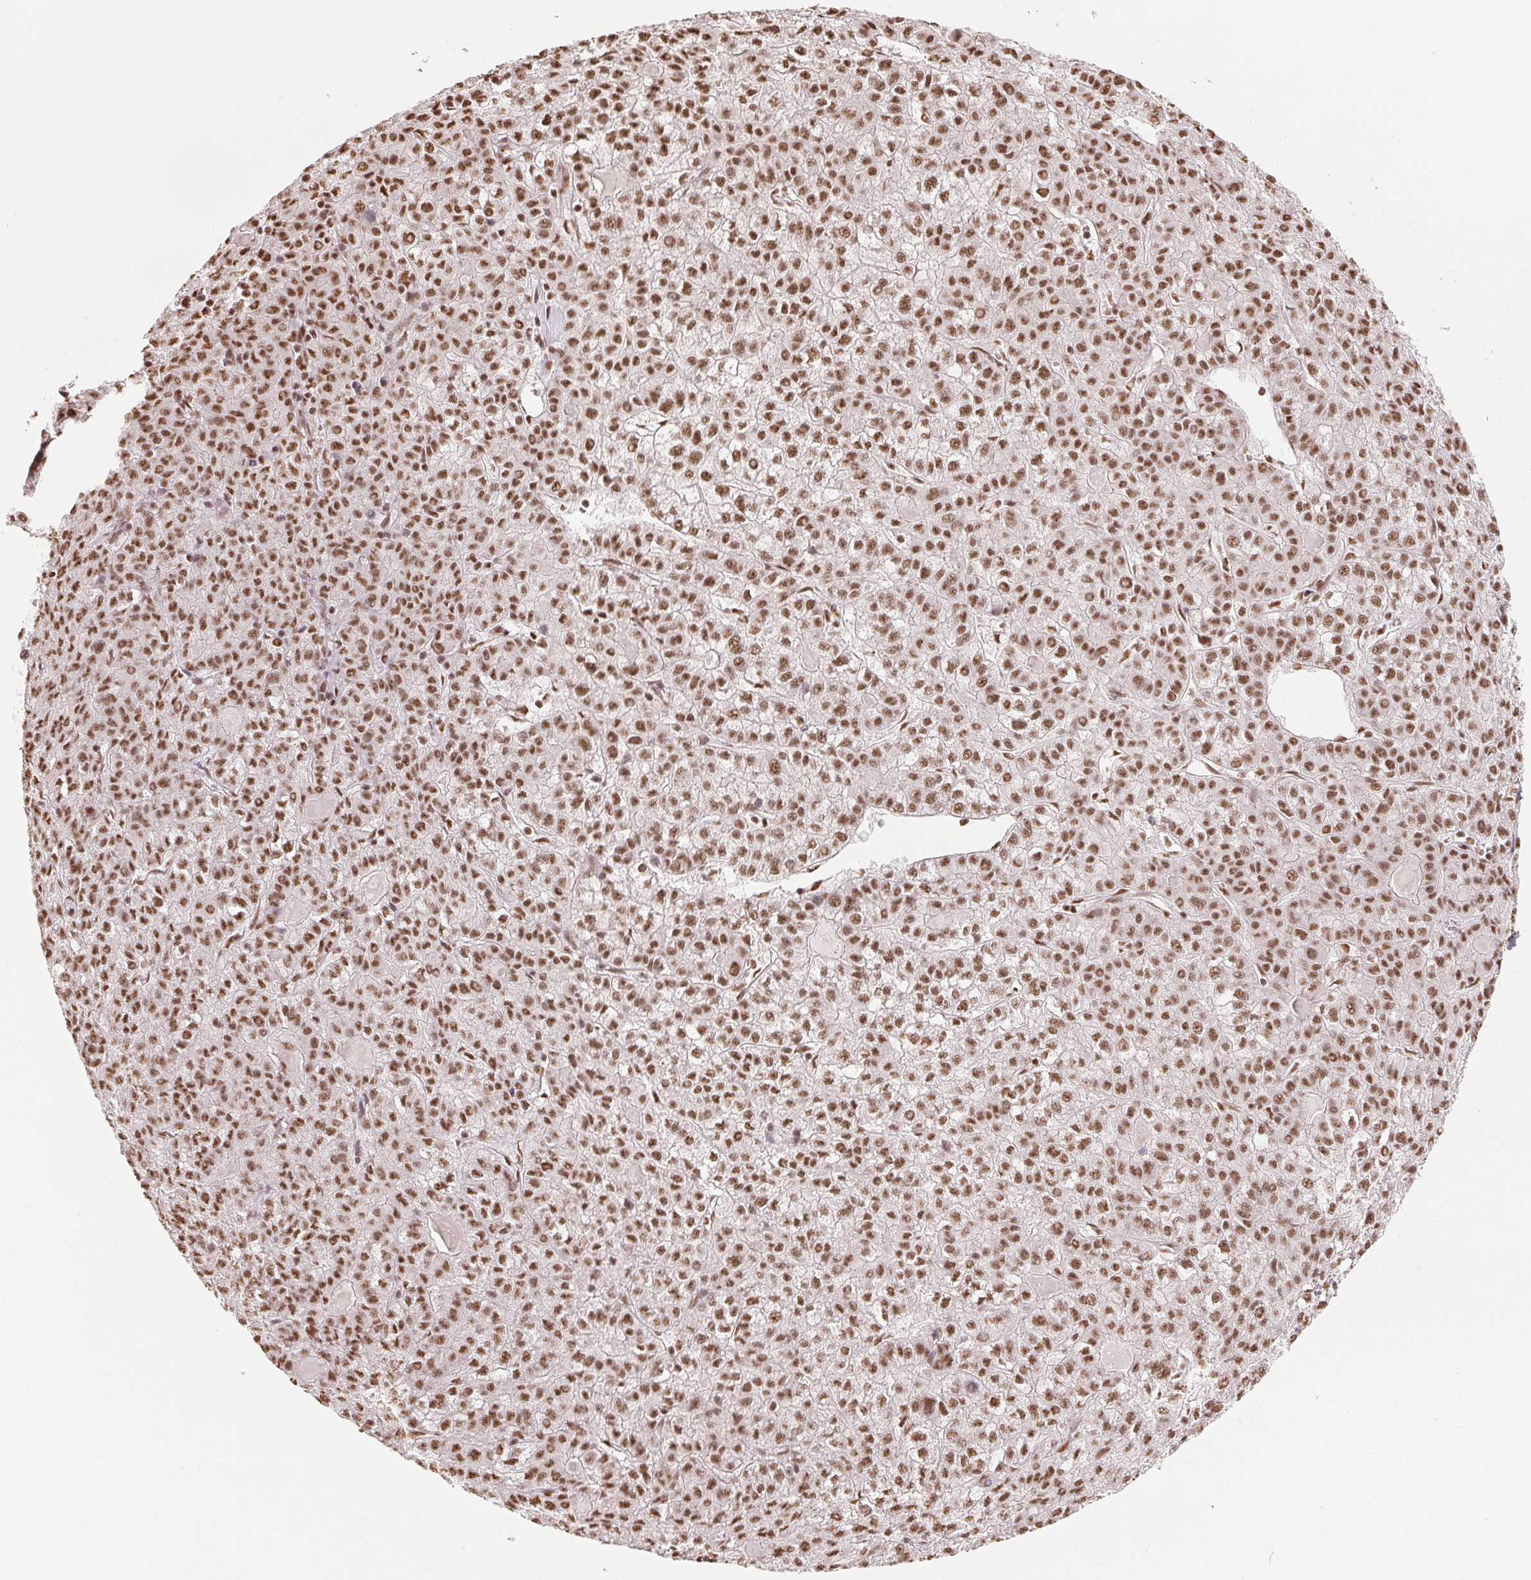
{"staining": {"intensity": "moderate", "quantity": ">75%", "location": "nuclear"}, "tissue": "liver cancer", "cell_type": "Tumor cells", "image_type": "cancer", "snomed": [{"axis": "morphology", "description": "Carcinoma, Hepatocellular, NOS"}, {"axis": "topography", "description": "Liver"}], "caption": "Immunohistochemistry (IHC) of human liver hepatocellular carcinoma demonstrates medium levels of moderate nuclear staining in about >75% of tumor cells.", "gene": "IK", "patient": {"sex": "female", "age": 43}}